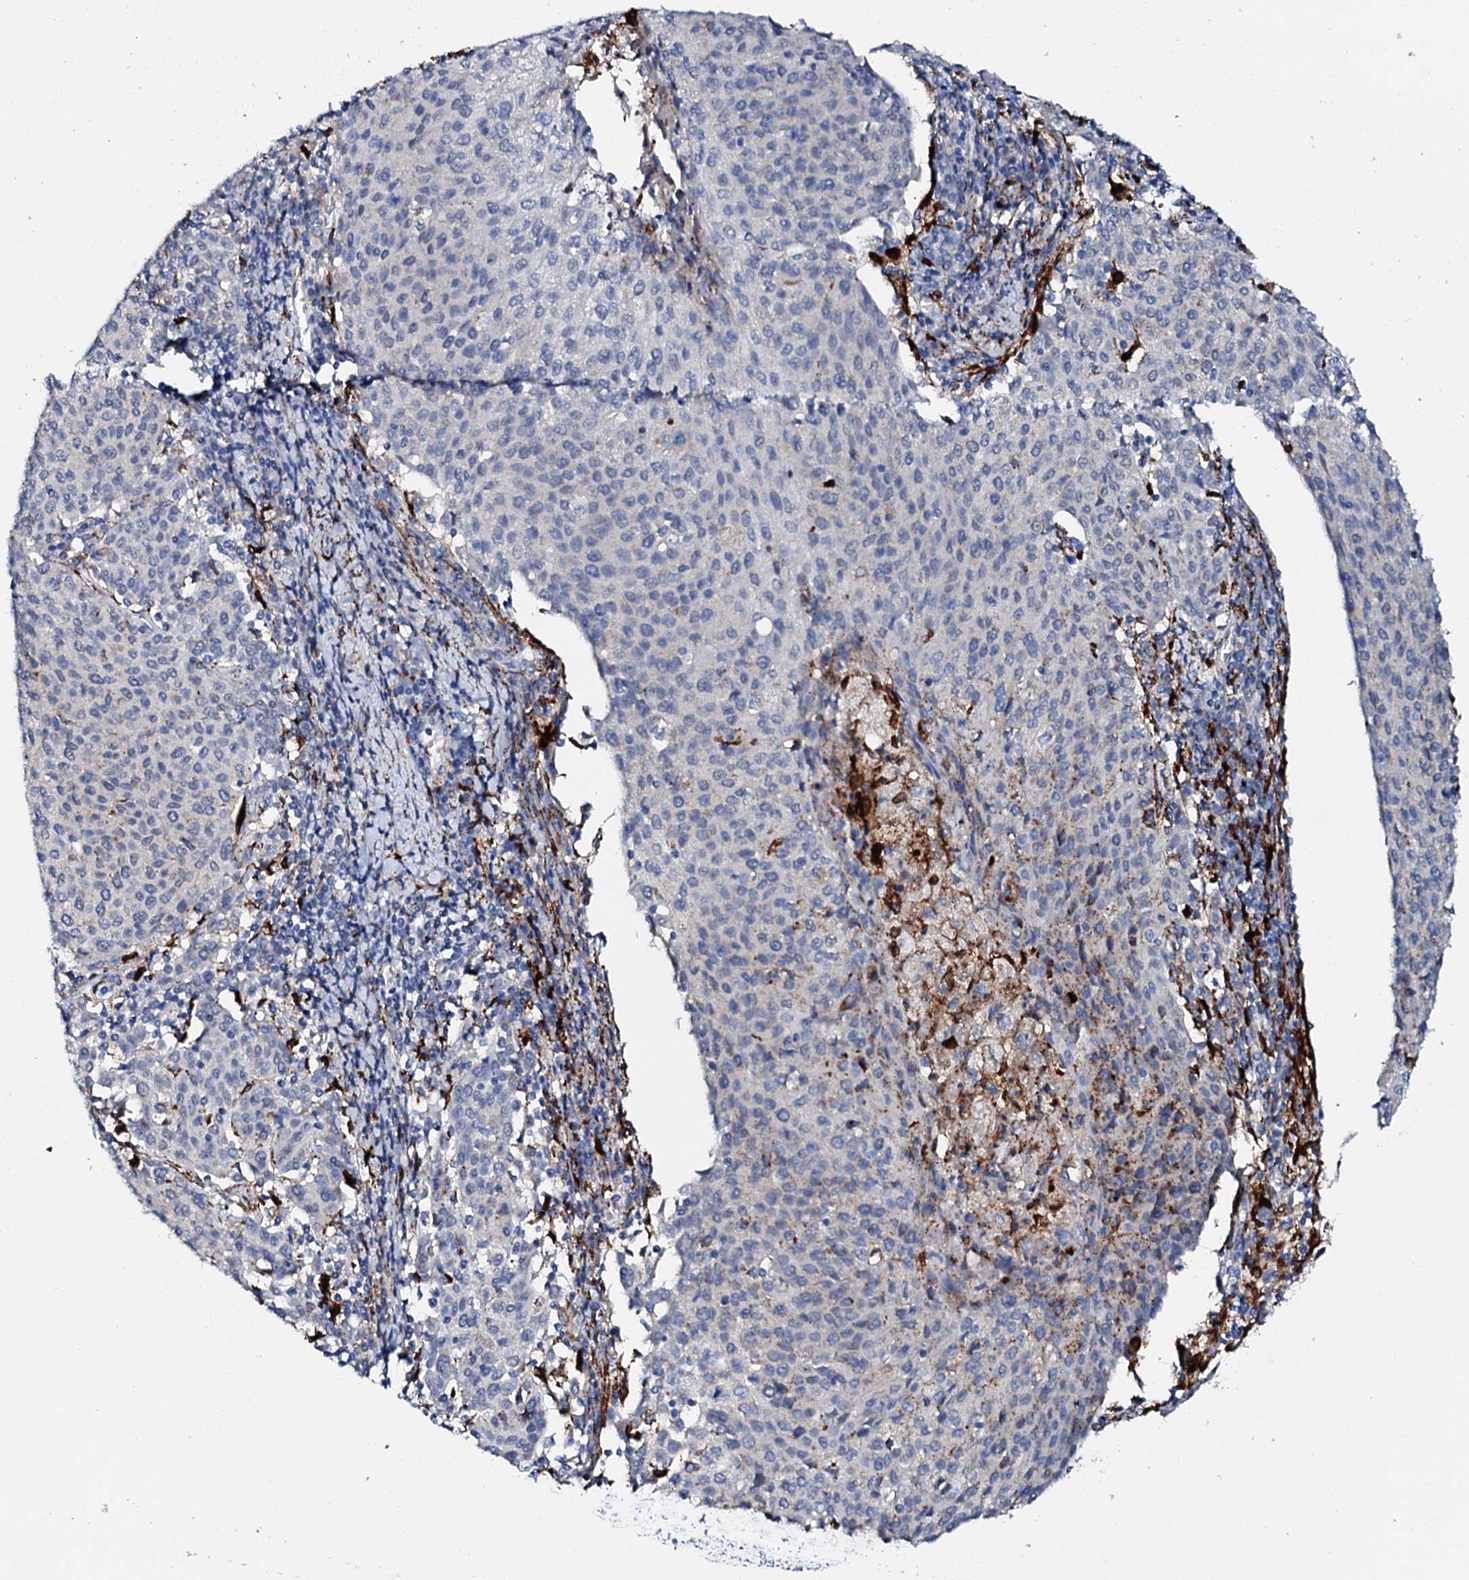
{"staining": {"intensity": "negative", "quantity": "none", "location": "none"}, "tissue": "cervical cancer", "cell_type": "Tumor cells", "image_type": "cancer", "snomed": [{"axis": "morphology", "description": "Squamous cell carcinoma, NOS"}, {"axis": "topography", "description": "Cervix"}], "caption": "There is no significant expression in tumor cells of cervical squamous cell carcinoma.", "gene": "MED13L", "patient": {"sex": "female", "age": 46}}